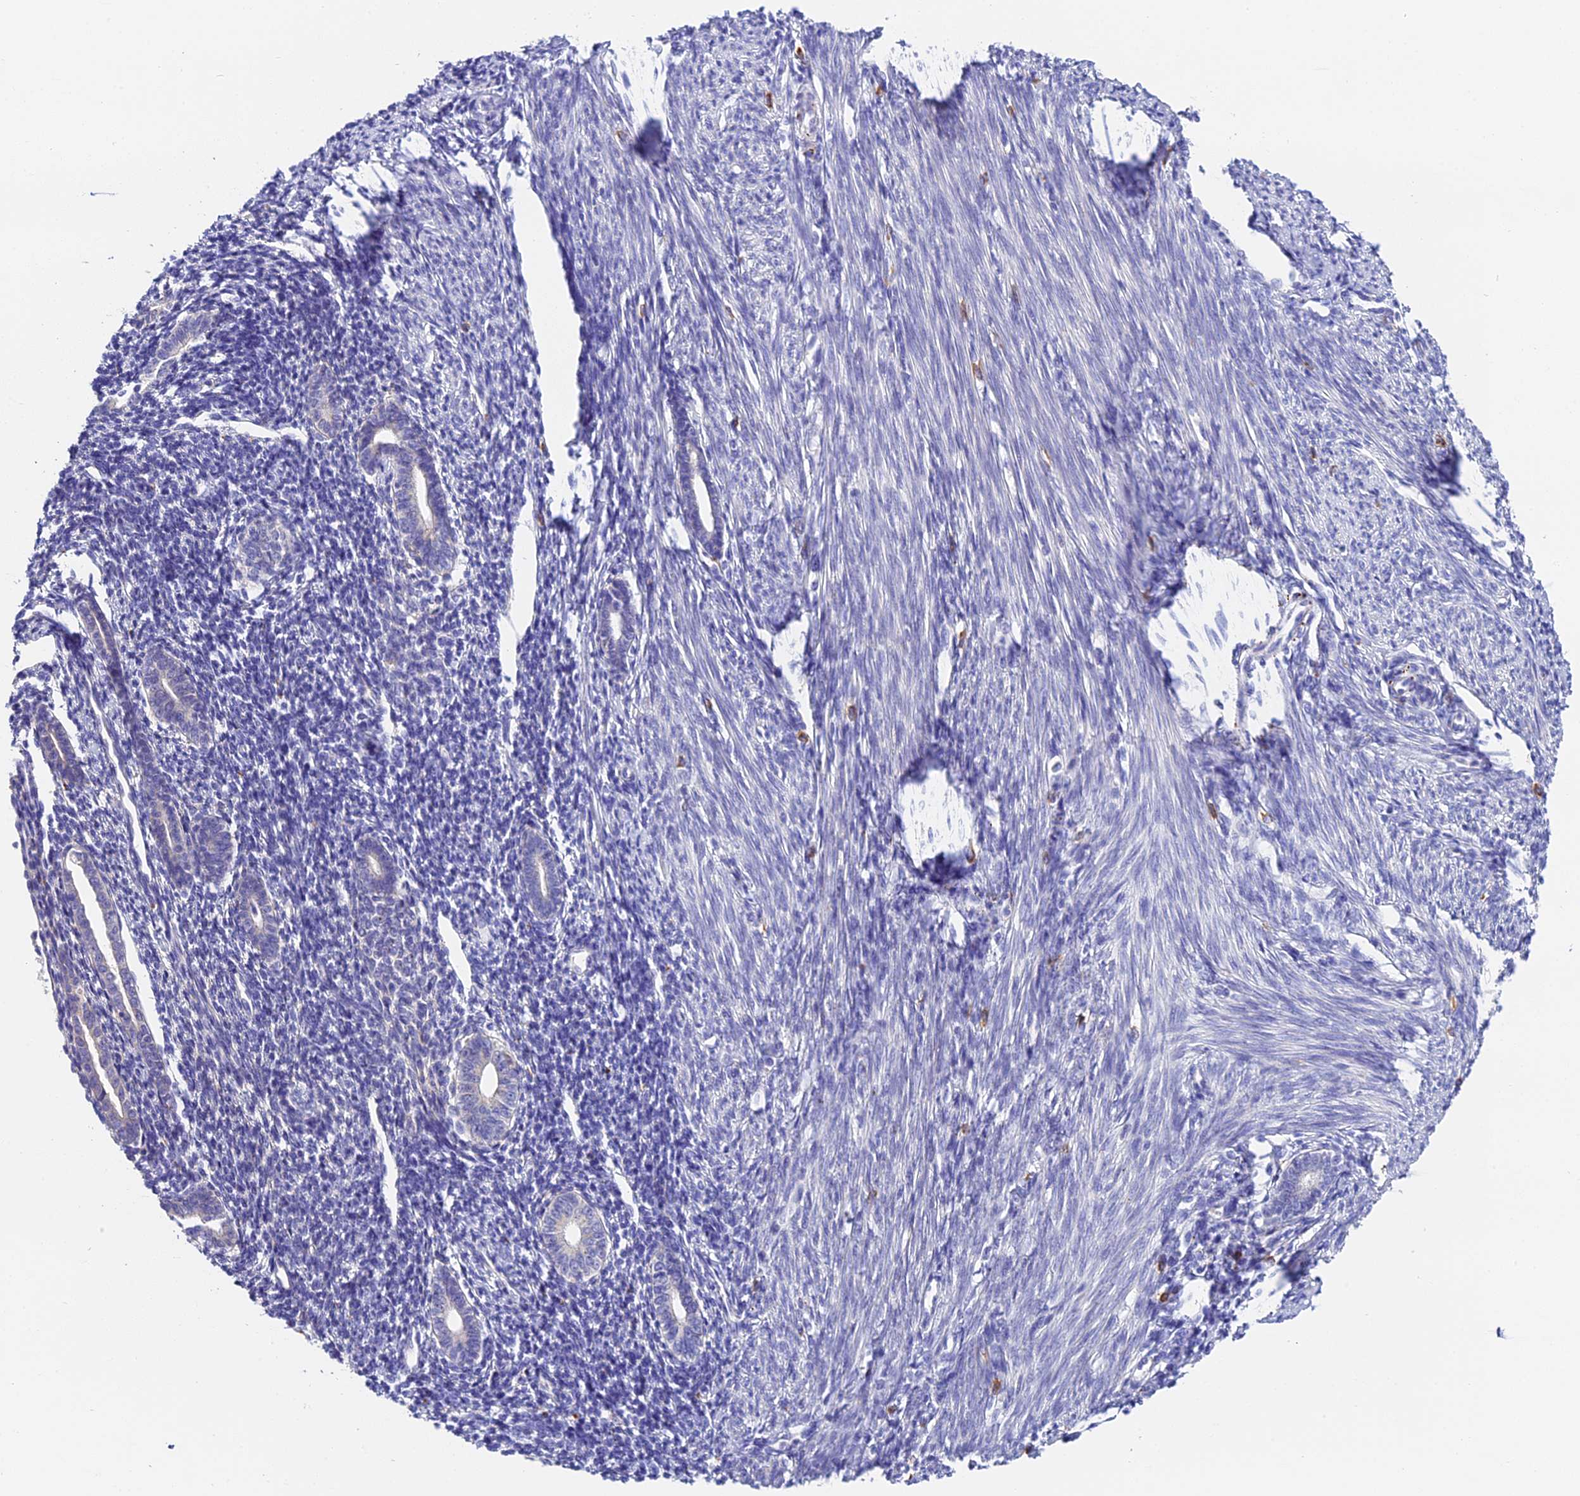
{"staining": {"intensity": "negative", "quantity": "none", "location": "none"}, "tissue": "endometrium", "cell_type": "Cells in endometrial stroma", "image_type": "normal", "snomed": [{"axis": "morphology", "description": "Normal tissue, NOS"}, {"axis": "topography", "description": "Endometrium"}], "caption": "DAB (3,3'-diaminobenzidine) immunohistochemical staining of benign human endometrium shows no significant positivity in cells in endometrial stroma.", "gene": "LYPD6", "patient": {"sex": "female", "age": 56}}